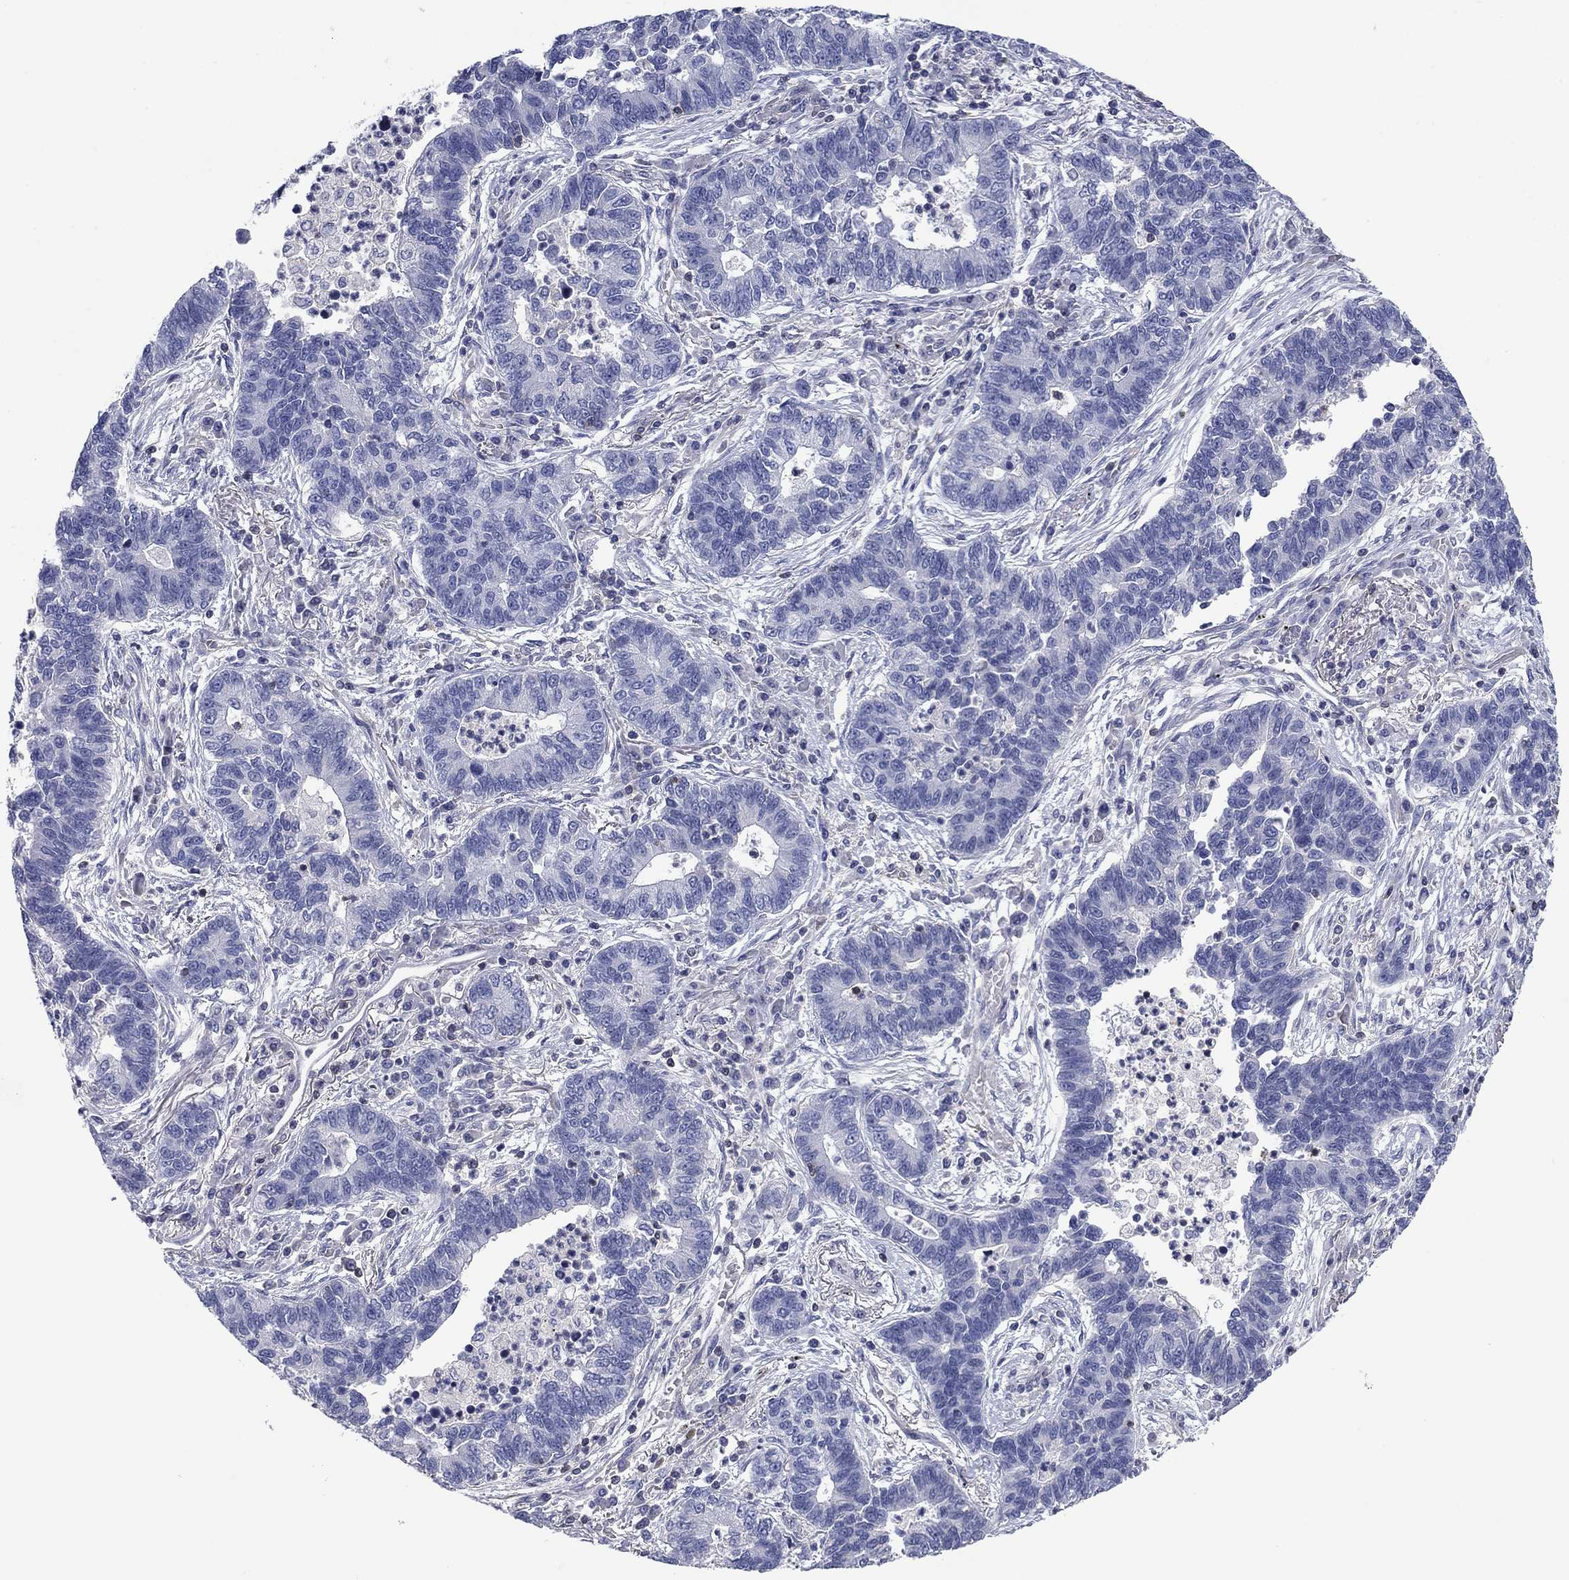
{"staining": {"intensity": "negative", "quantity": "none", "location": "none"}, "tissue": "lung cancer", "cell_type": "Tumor cells", "image_type": "cancer", "snomed": [{"axis": "morphology", "description": "Adenocarcinoma, NOS"}, {"axis": "topography", "description": "Lung"}], "caption": "Immunohistochemical staining of human adenocarcinoma (lung) reveals no significant staining in tumor cells. The staining was performed using DAB (3,3'-diaminobenzidine) to visualize the protein expression in brown, while the nuclei were stained in blue with hematoxylin (Magnification: 20x).", "gene": "PSD4", "patient": {"sex": "female", "age": 57}}